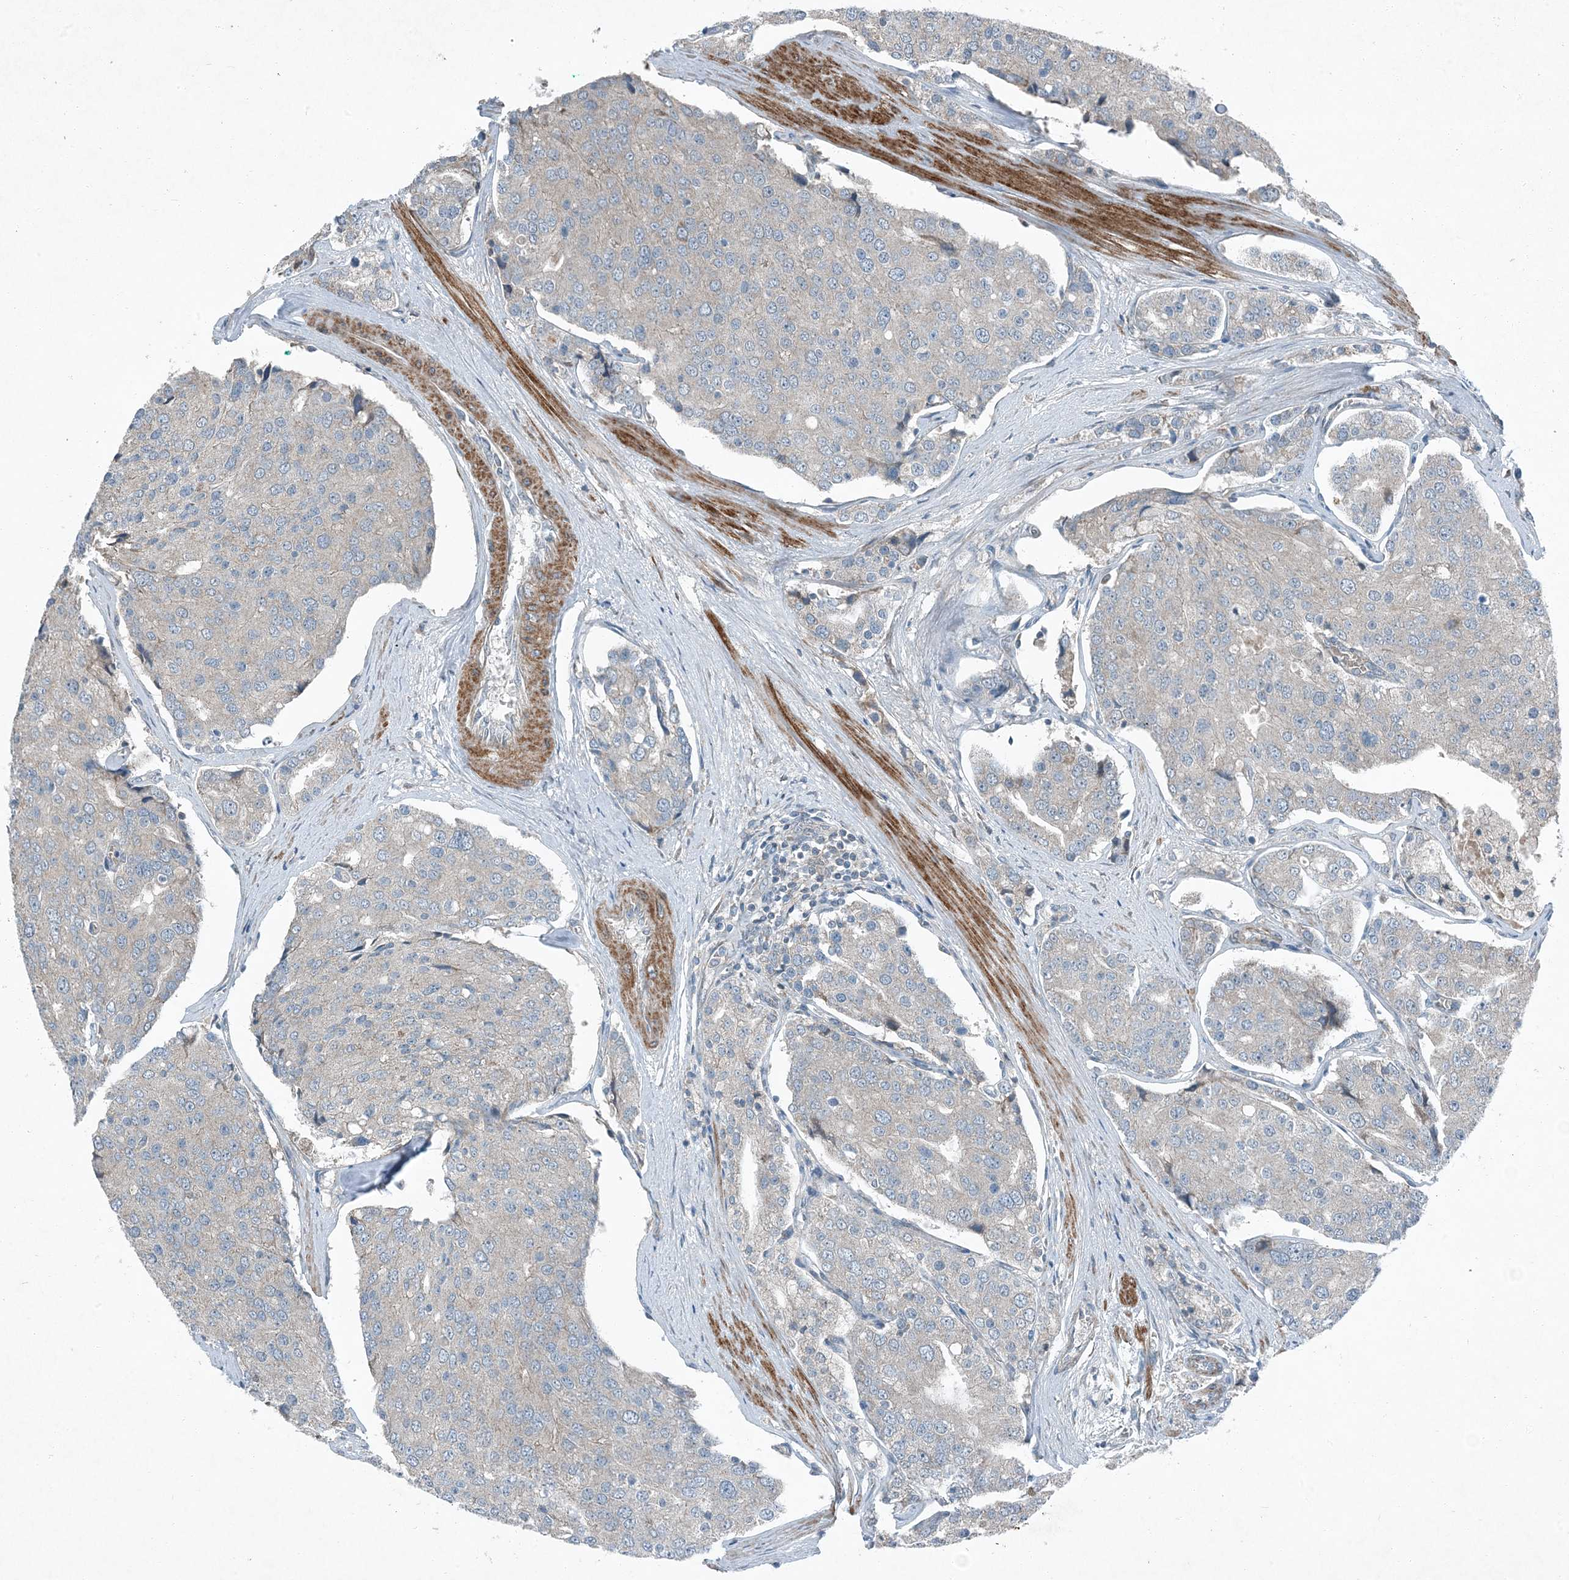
{"staining": {"intensity": "negative", "quantity": "none", "location": "none"}, "tissue": "prostate cancer", "cell_type": "Tumor cells", "image_type": "cancer", "snomed": [{"axis": "morphology", "description": "Adenocarcinoma, High grade"}, {"axis": "topography", "description": "Prostate"}], "caption": "A photomicrograph of prostate adenocarcinoma (high-grade) stained for a protein displays no brown staining in tumor cells.", "gene": "APOM", "patient": {"sex": "male", "age": 50}}